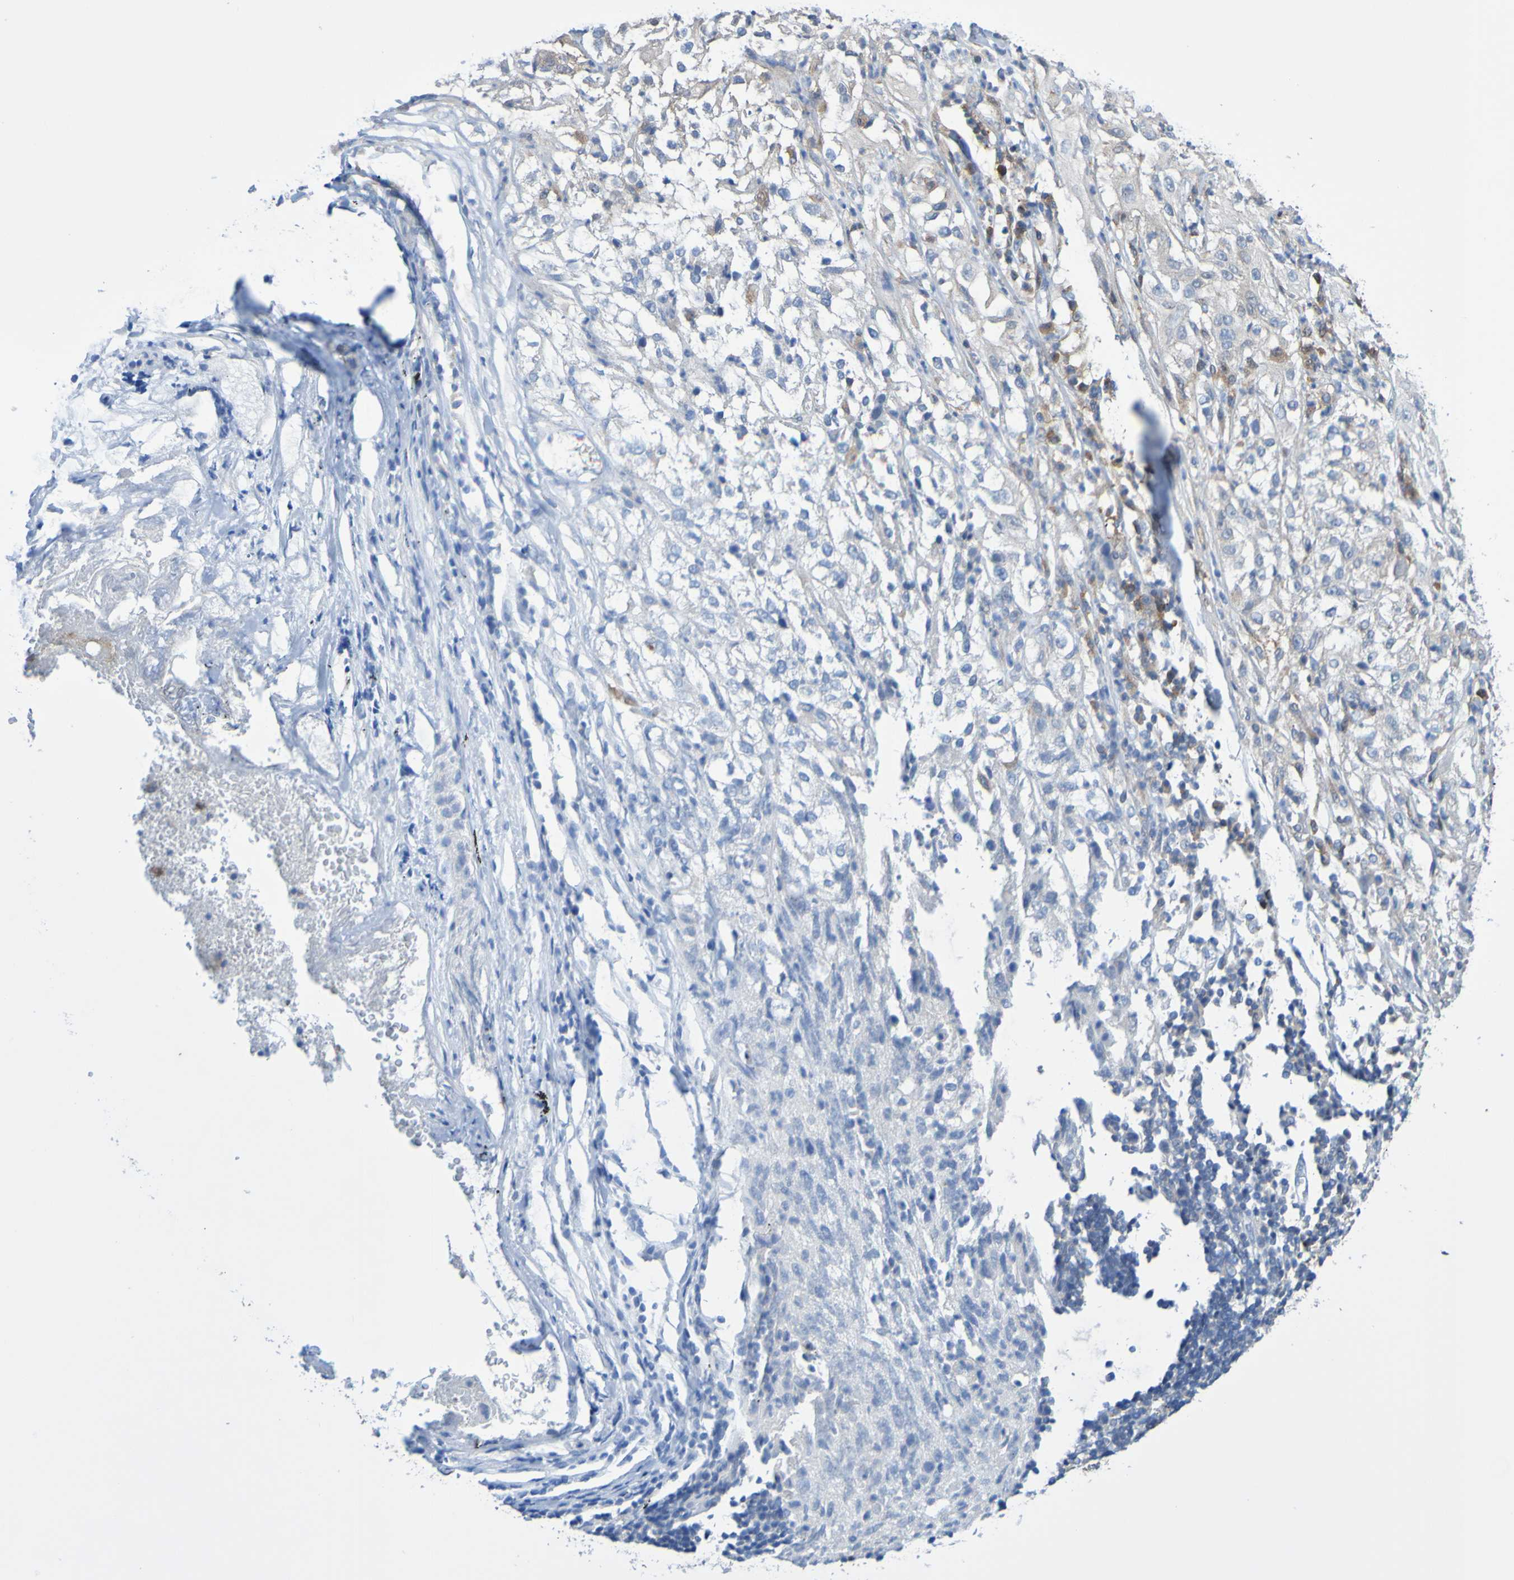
{"staining": {"intensity": "negative", "quantity": "none", "location": "none"}, "tissue": "lung cancer", "cell_type": "Tumor cells", "image_type": "cancer", "snomed": [{"axis": "morphology", "description": "Inflammation, NOS"}, {"axis": "morphology", "description": "Squamous cell carcinoma, NOS"}, {"axis": "topography", "description": "Lymph node"}, {"axis": "topography", "description": "Soft tissue"}, {"axis": "topography", "description": "Lung"}], "caption": "A histopathology image of human lung cancer is negative for staining in tumor cells.", "gene": "ATIC", "patient": {"sex": "male", "age": 66}}